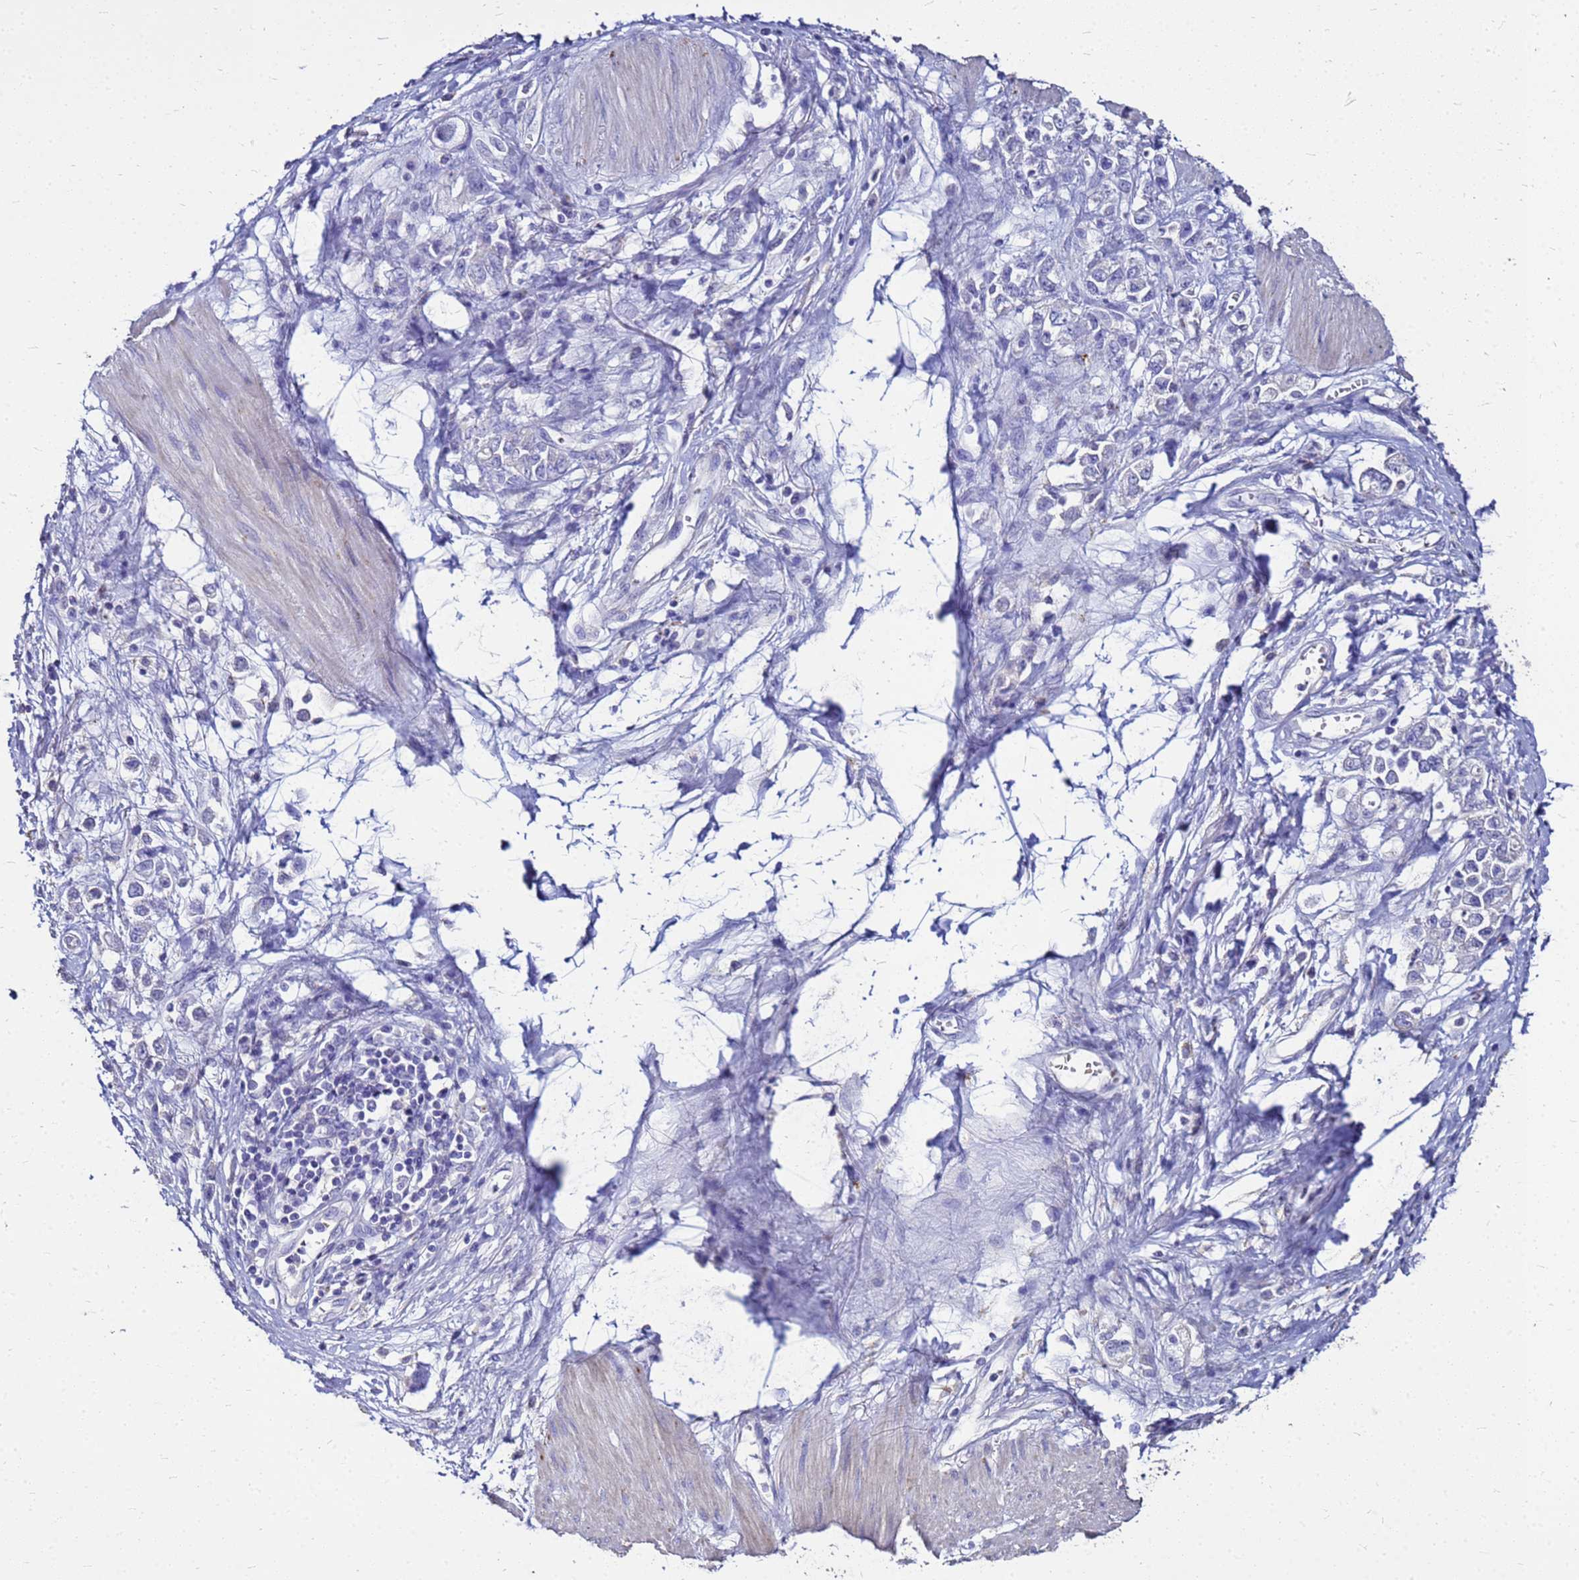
{"staining": {"intensity": "negative", "quantity": "none", "location": "none"}, "tissue": "stomach cancer", "cell_type": "Tumor cells", "image_type": "cancer", "snomed": [{"axis": "morphology", "description": "Adenocarcinoma, NOS"}, {"axis": "topography", "description": "Stomach"}], "caption": "Stomach cancer stained for a protein using immunohistochemistry (IHC) displays no staining tumor cells.", "gene": "S100A2", "patient": {"sex": "female", "age": 76}}